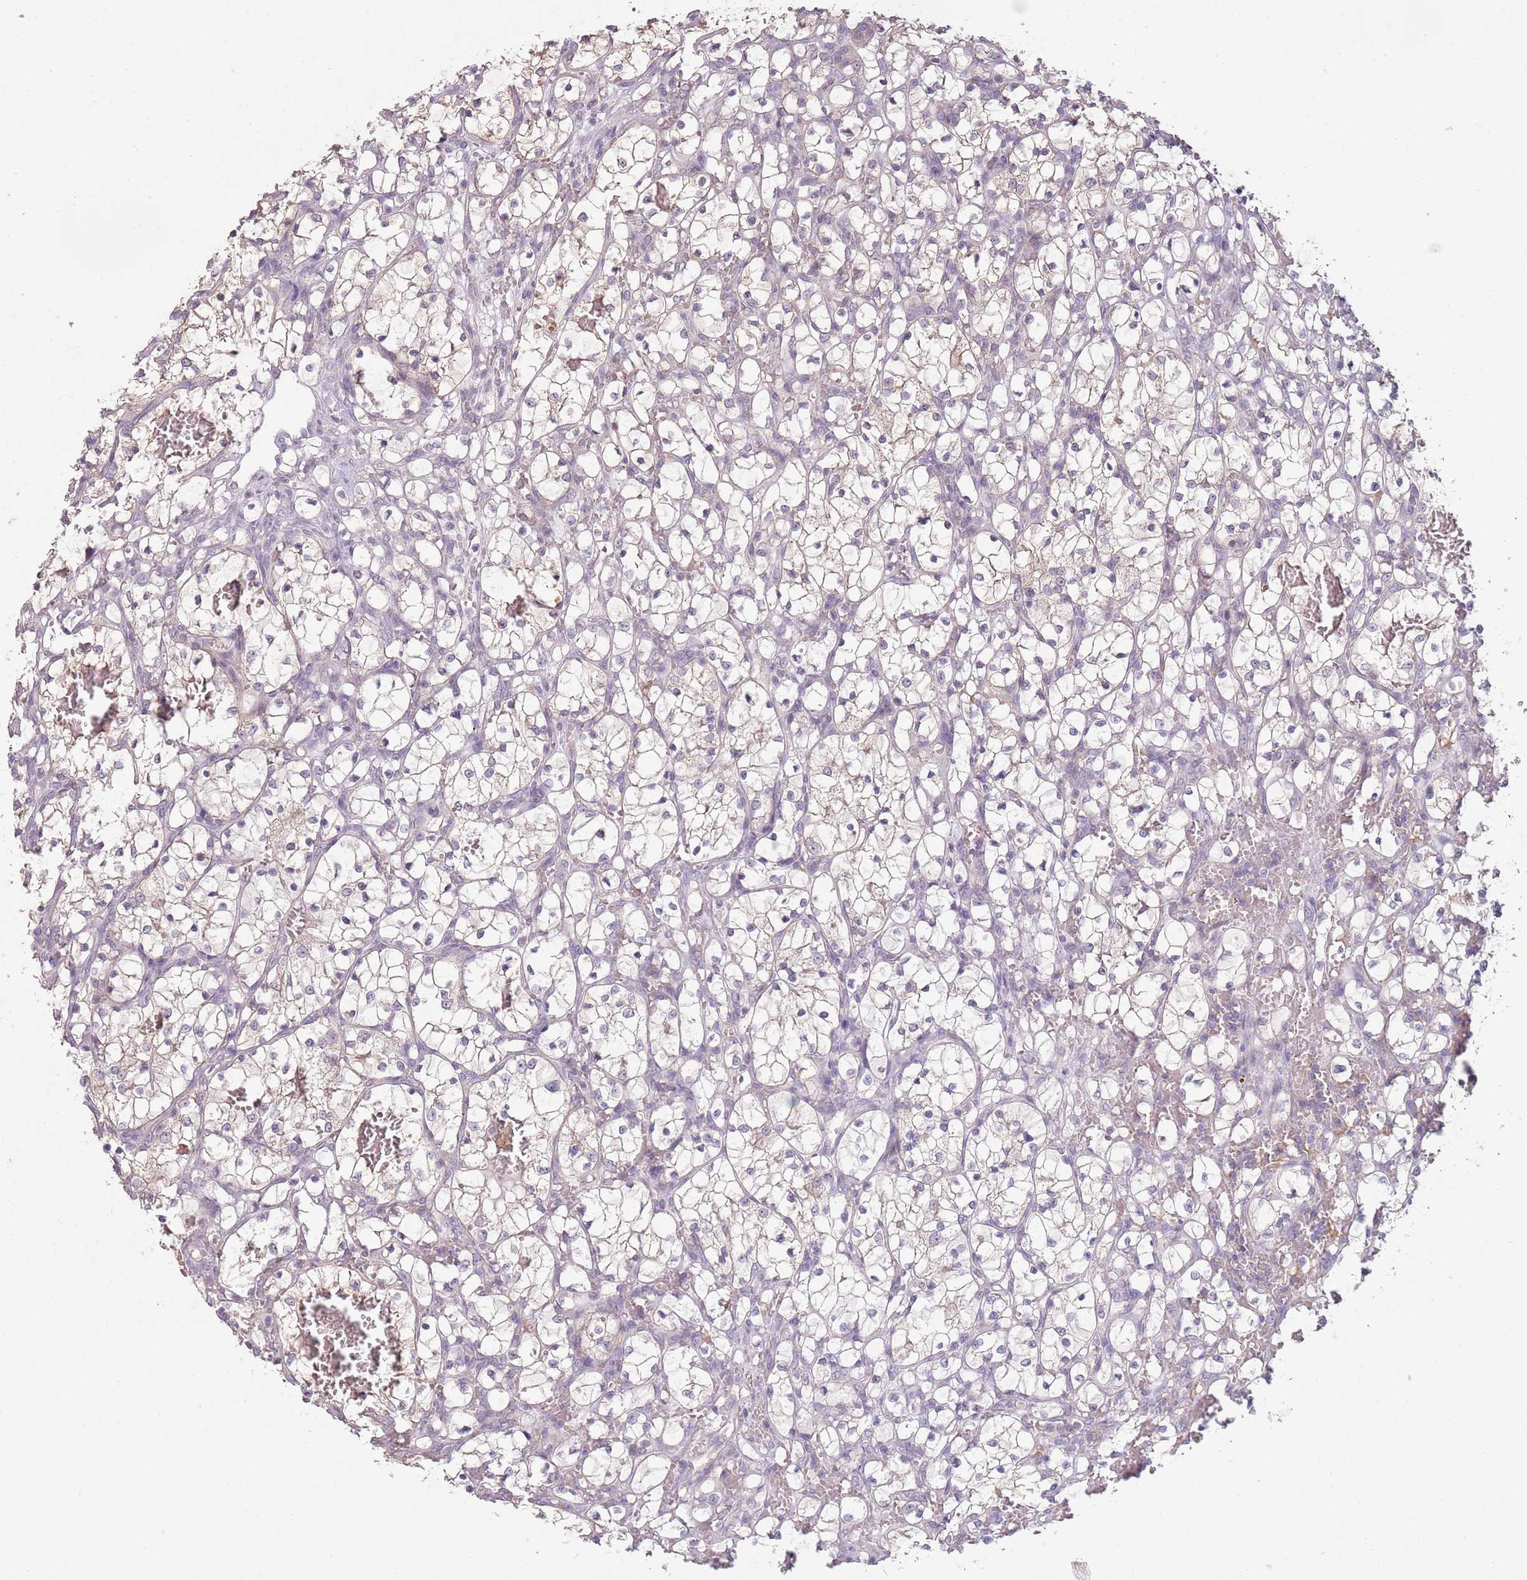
{"staining": {"intensity": "weak", "quantity": "<25%", "location": "cytoplasmic/membranous"}, "tissue": "renal cancer", "cell_type": "Tumor cells", "image_type": "cancer", "snomed": [{"axis": "morphology", "description": "Adenocarcinoma, NOS"}, {"axis": "topography", "description": "Kidney"}], "caption": "A photomicrograph of human renal cancer is negative for staining in tumor cells. (DAB (3,3'-diaminobenzidine) immunohistochemistry (IHC) with hematoxylin counter stain).", "gene": "TEKT4", "patient": {"sex": "female", "age": 69}}